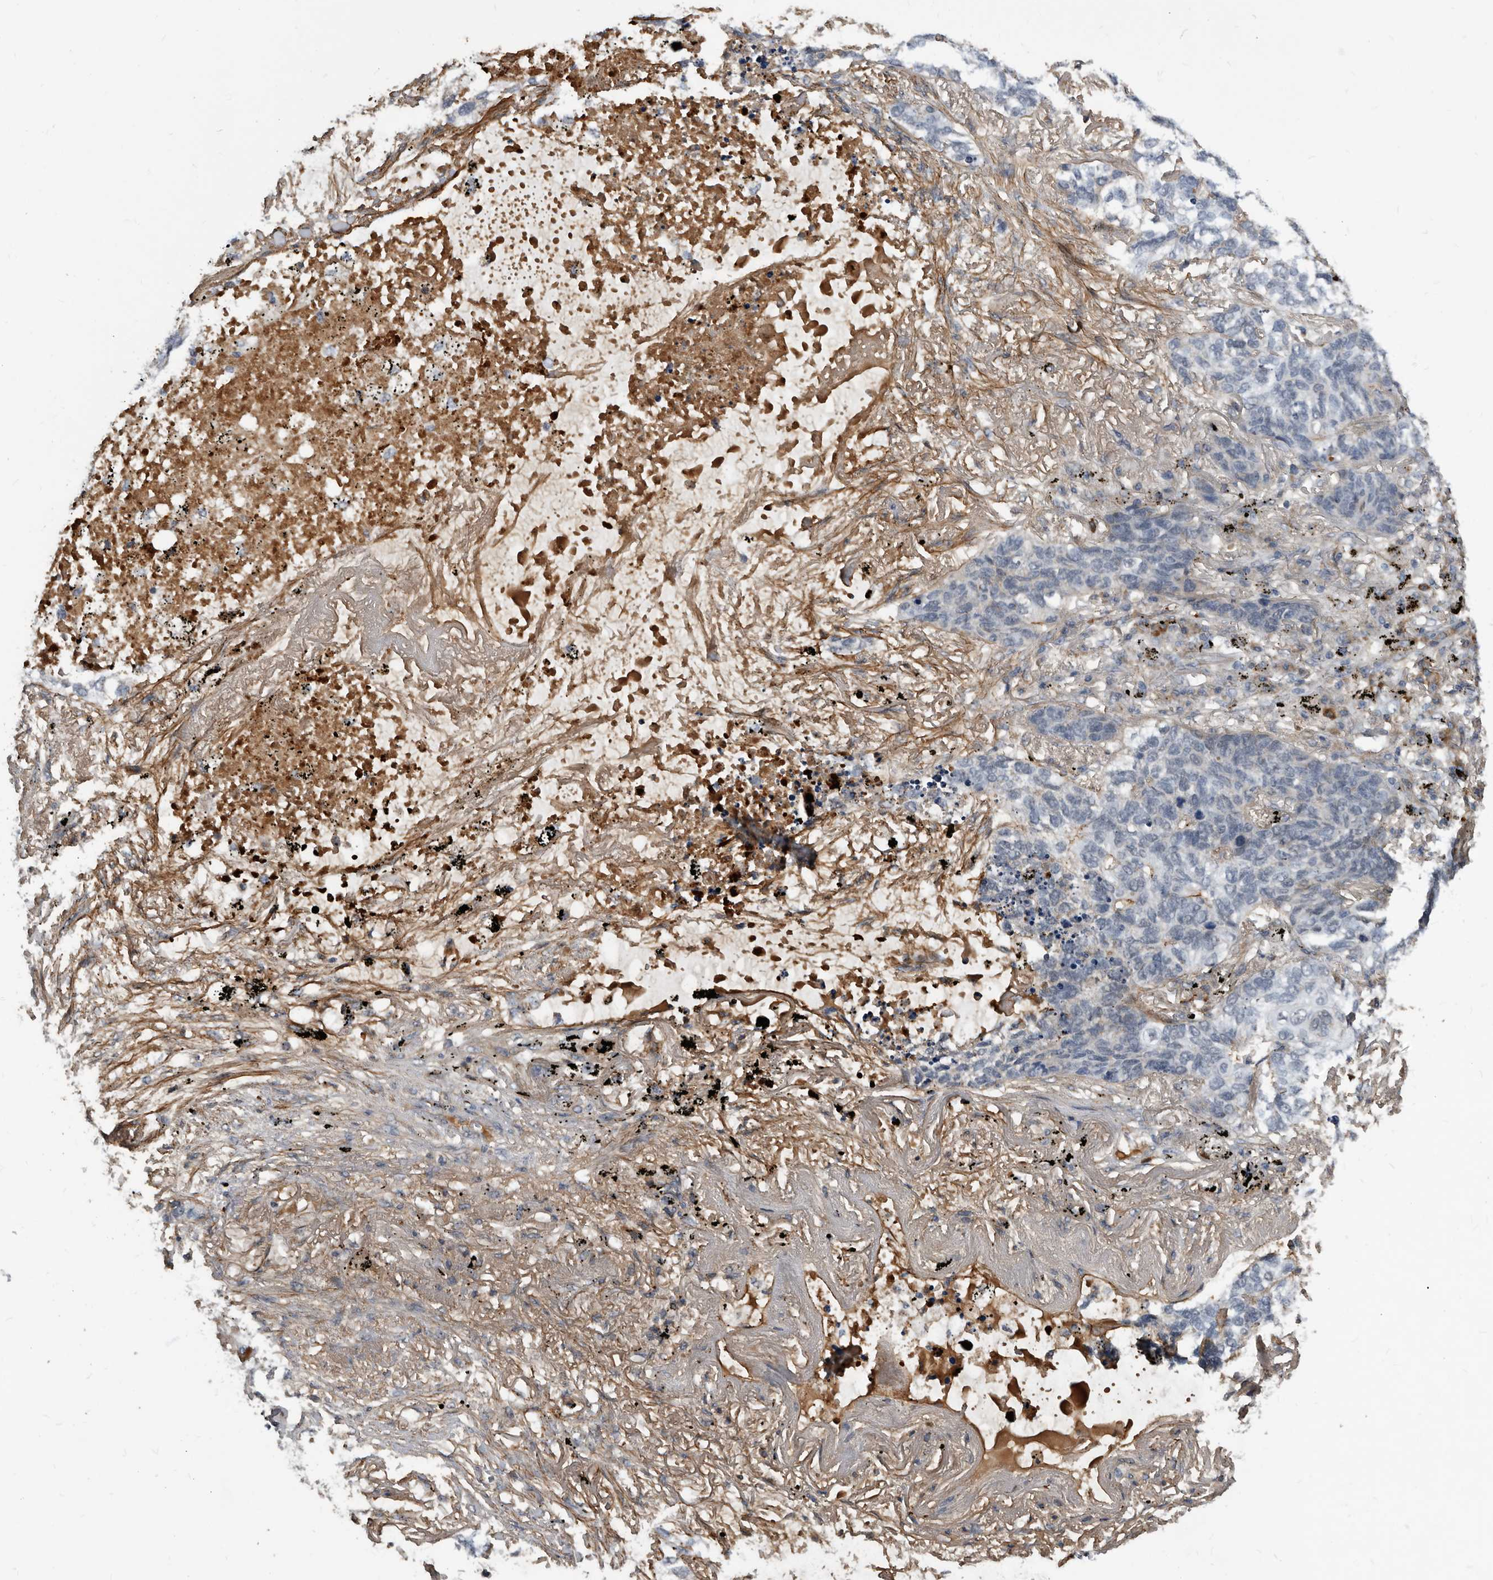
{"staining": {"intensity": "negative", "quantity": "none", "location": "none"}, "tissue": "lung cancer", "cell_type": "Tumor cells", "image_type": "cancer", "snomed": [{"axis": "morphology", "description": "Squamous cell carcinoma, NOS"}, {"axis": "topography", "description": "Lung"}], "caption": "Protein analysis of squamous cell carcinoma (lung) reveals no significant positivity in tumor cells.", "gene": "PI15", "patient": {"sex": "female", "age": 63}}